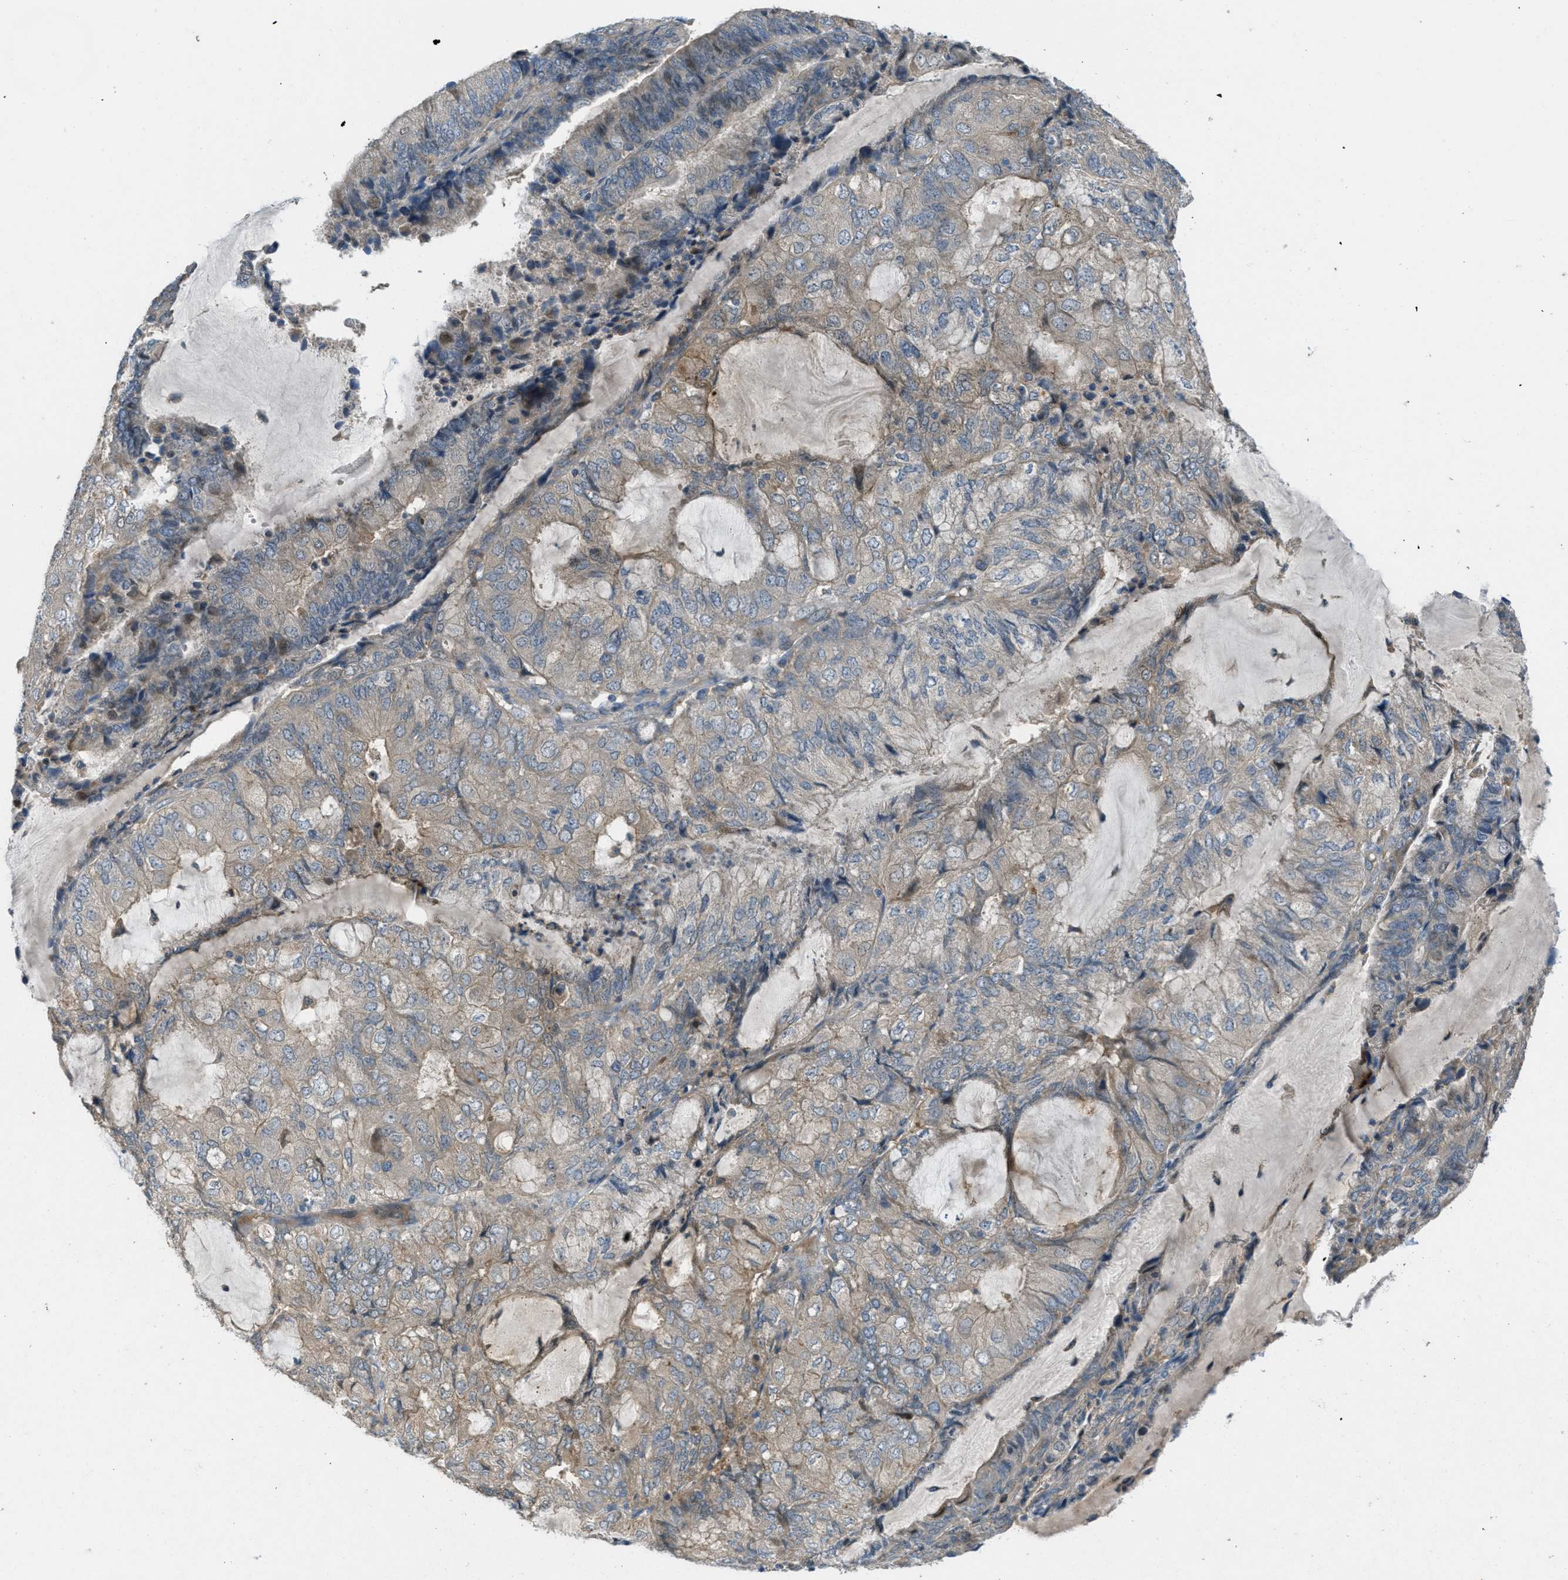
{"staining": {"intensity": "weak", "quantity": "25%-75%", "location": "cytoplasmic/membranous"}, "tissue": "endometrial cancer", "cell_type": "Tumor cells", "image_type": "cancer", "snomed": [{"axis": "morphology", "description": "Adenocarcinoma, NOS"}, {"axis": "topography", "description": "Endometrium"}], "caption": "Immunohistochemical staining of human endometrial cancer (adenocarcinoma) exhibits low levels of weak cytoplasmic/membranous protein positivity in approximately 25%-75% of tumor cells.", "gene": "ADCY6", "patient": {"sex": "female", "age": 81}}